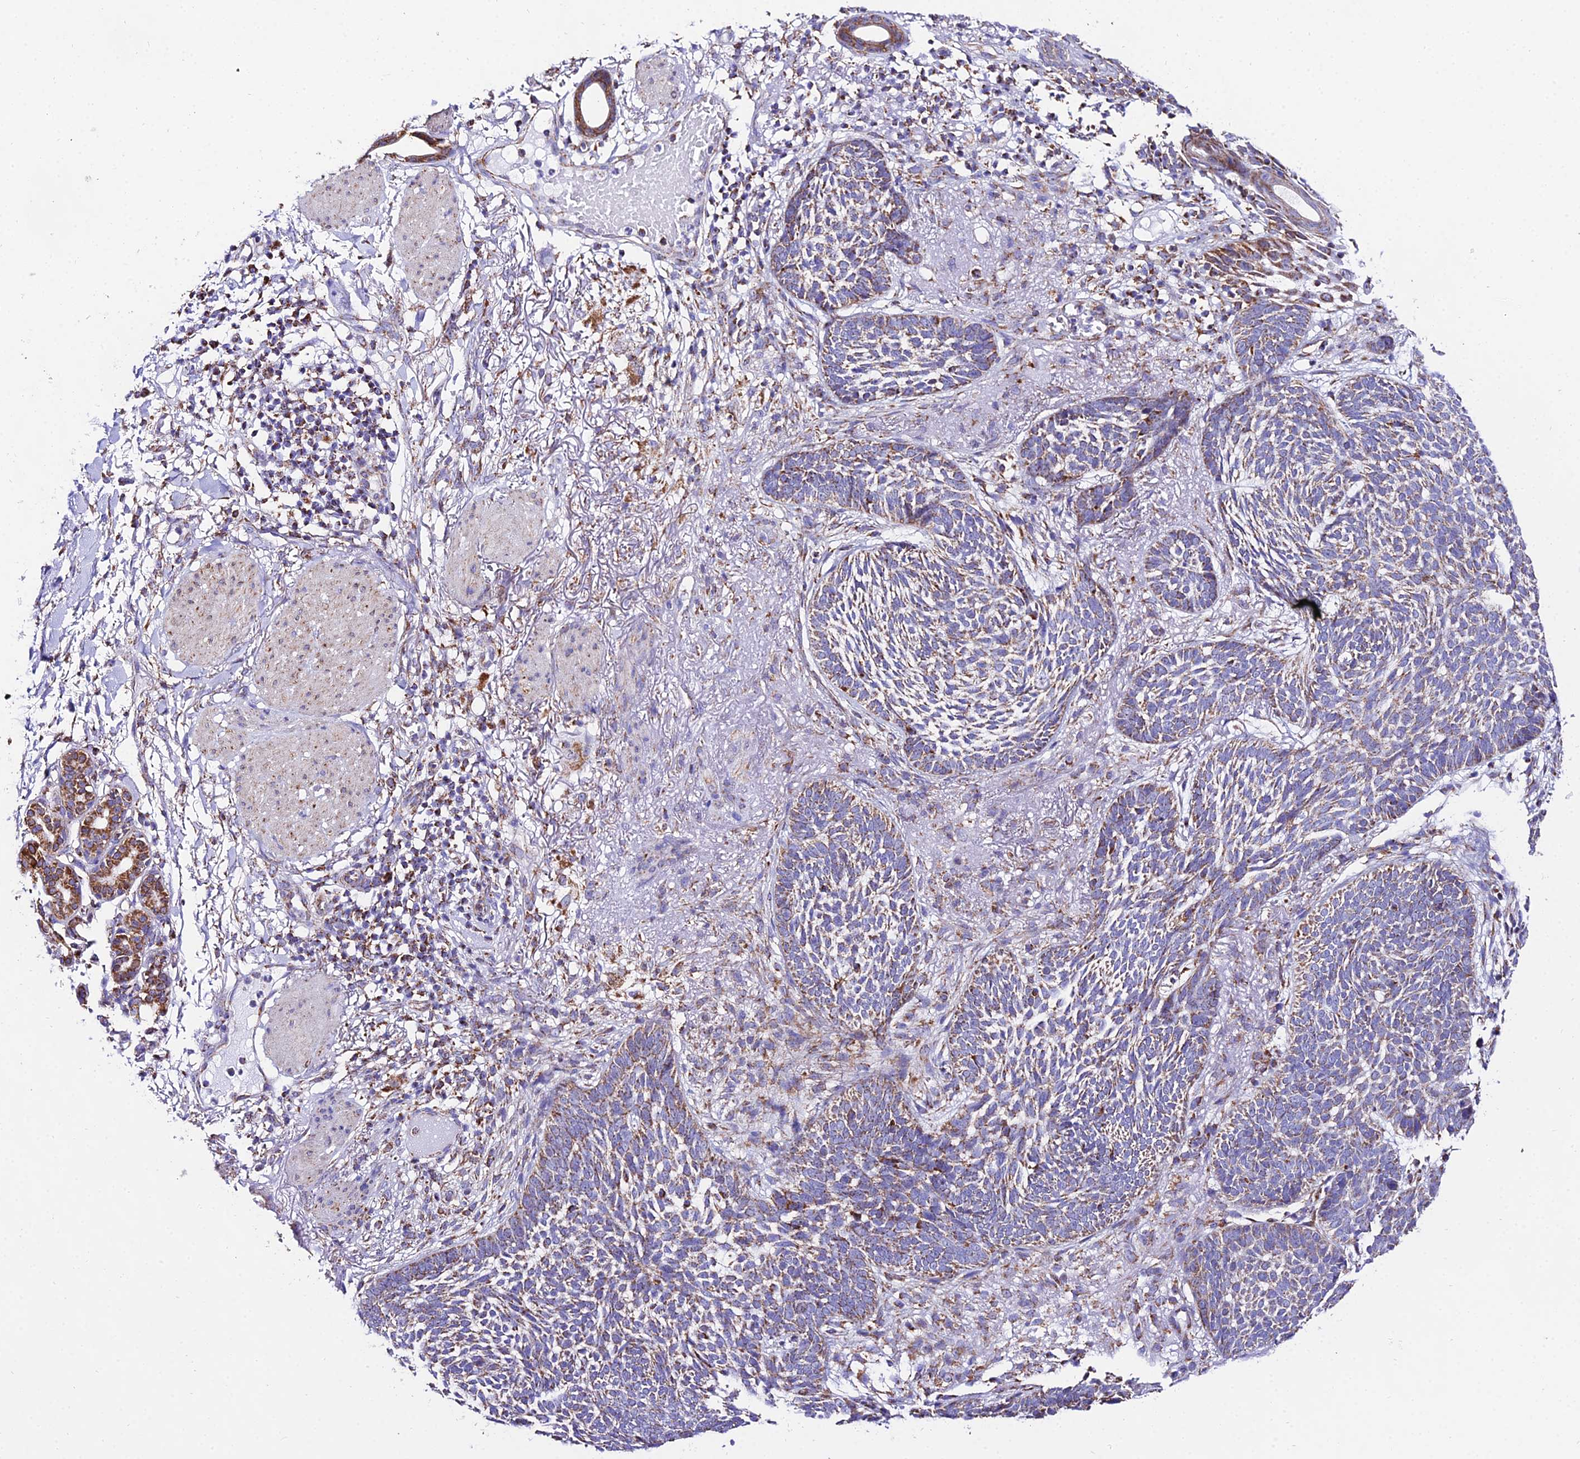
{"staining": {"intensity": "moderate", "quantity": ">75%", "location": "cytoplasmic/membranous"}, "tissue": "skin cancer", "cell_type": "Tumor cells", "image_type": "cancer", "snomed": [{"axis": "morphology", "description": "Normal tissue, NOS"}, {"axis": "morphology", "description": "Basal cell carcinoma"}, {"axis": "topography", "description": "Skin"}], "caption": "Skin basal cell carcinoma stained with immunohistochemistry exhibits moderate cytoplasmic/membranous positivity in about >75% of tumor cells.", "gene": "ATP5PD", "patient": {"sex": "male", "age": 64}}